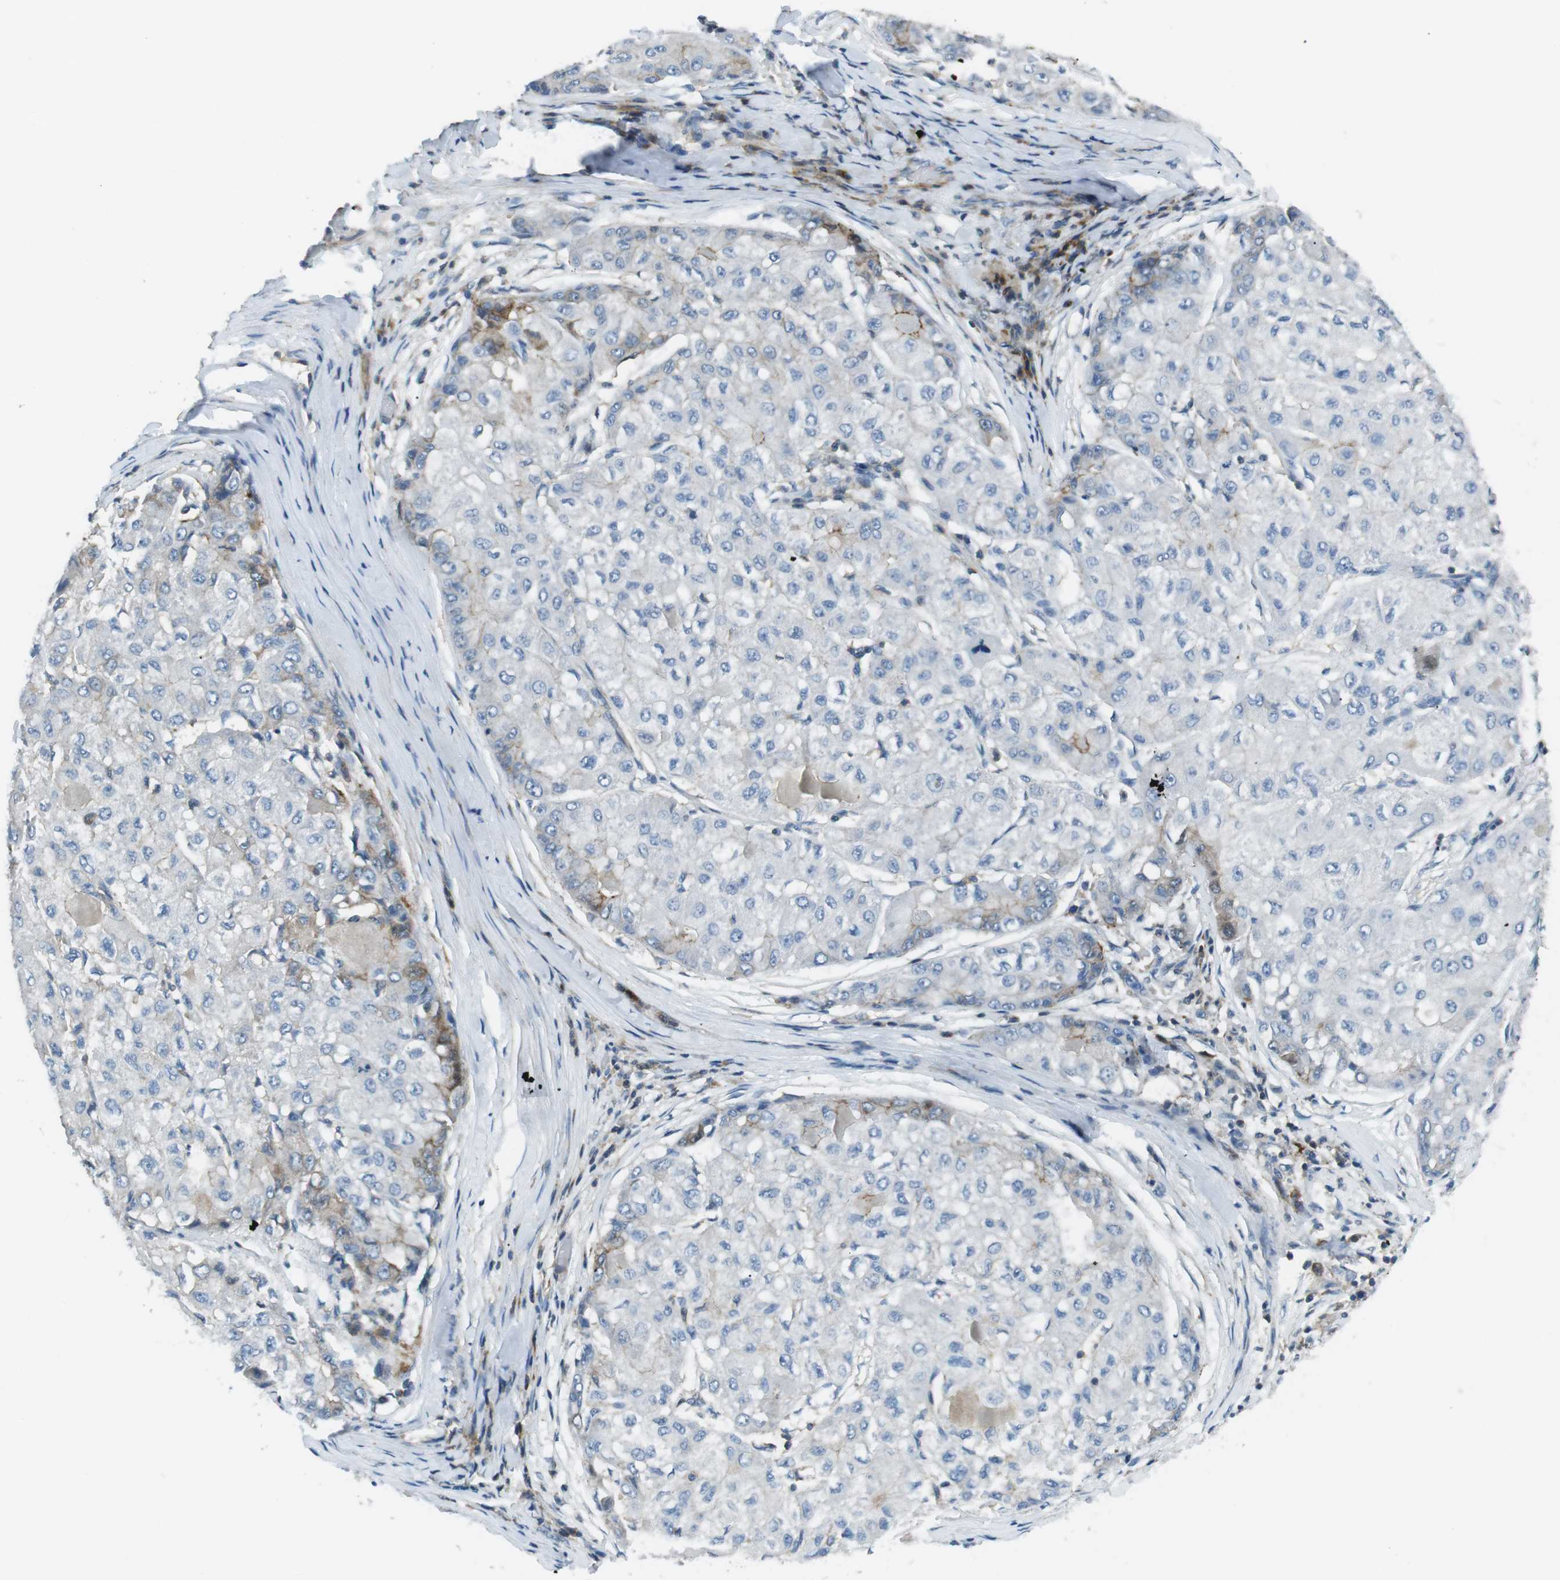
{"staining": {"intensity": "weak", "quantity": "<25%", "location": "cytoplasmic/membranous"}, "tissue": "liver cancer", "cell_type": "Tumor cells", "image_type": "cancer", "snomed": [{"axis": "morphology", "description": "Carcinoma, Hepatocellular, NOS"}, {"axis": "topography", "description": "Liver"}], "caption": "Image shows no protein staining in tumor cells of hepatocellular carcinoma (liver) tissue.", "gene": "ARVCF", "patient": {"sex": "male", "age": 80}}